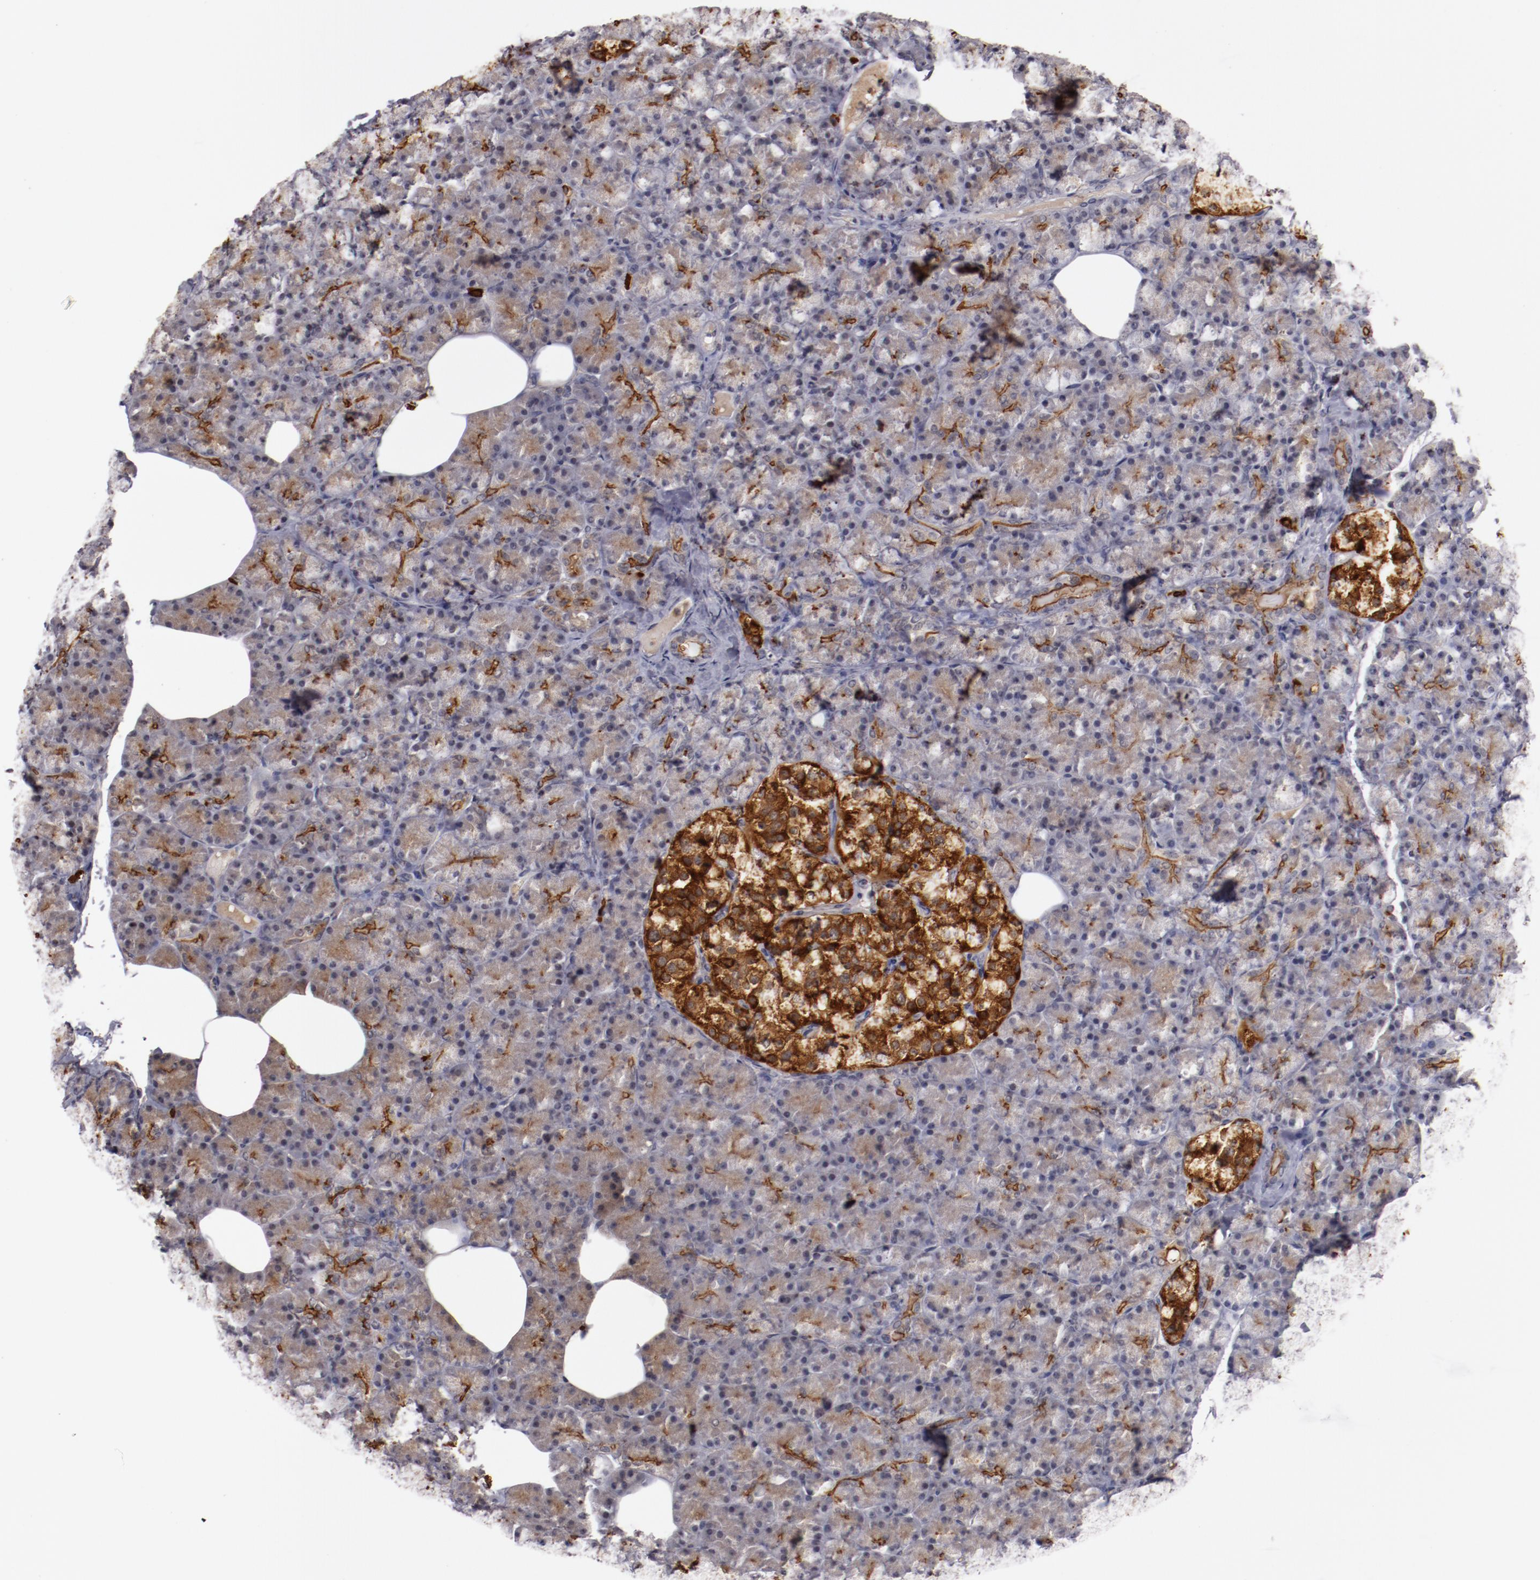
{"staining": {"intensity": "moderate", "quantity": "25%-75%", "location": "cytoplasmic/membranous"}, "tissue": "pancreas", "cell_type": "Exocrine glandular cells", "image_type": "normal", "snomed": [{"axis": "morphology", "description": "Normal tissue, NOS"}, {"axis": "topography", "description": "Pancreas"}], "caption": "A brown stain labels moderate cytoplasmic/membranous positivity of a protein in exocrine glandular cells of benign human pancreas. The staining is performed using DAB (3,3'-diaminobenzidine) brown chromogen to label protein expression. The nuclei are counter-stained blue using hematoxylin.", "gene": "STX3", "patient": {"sex": "female", "age": 43}}